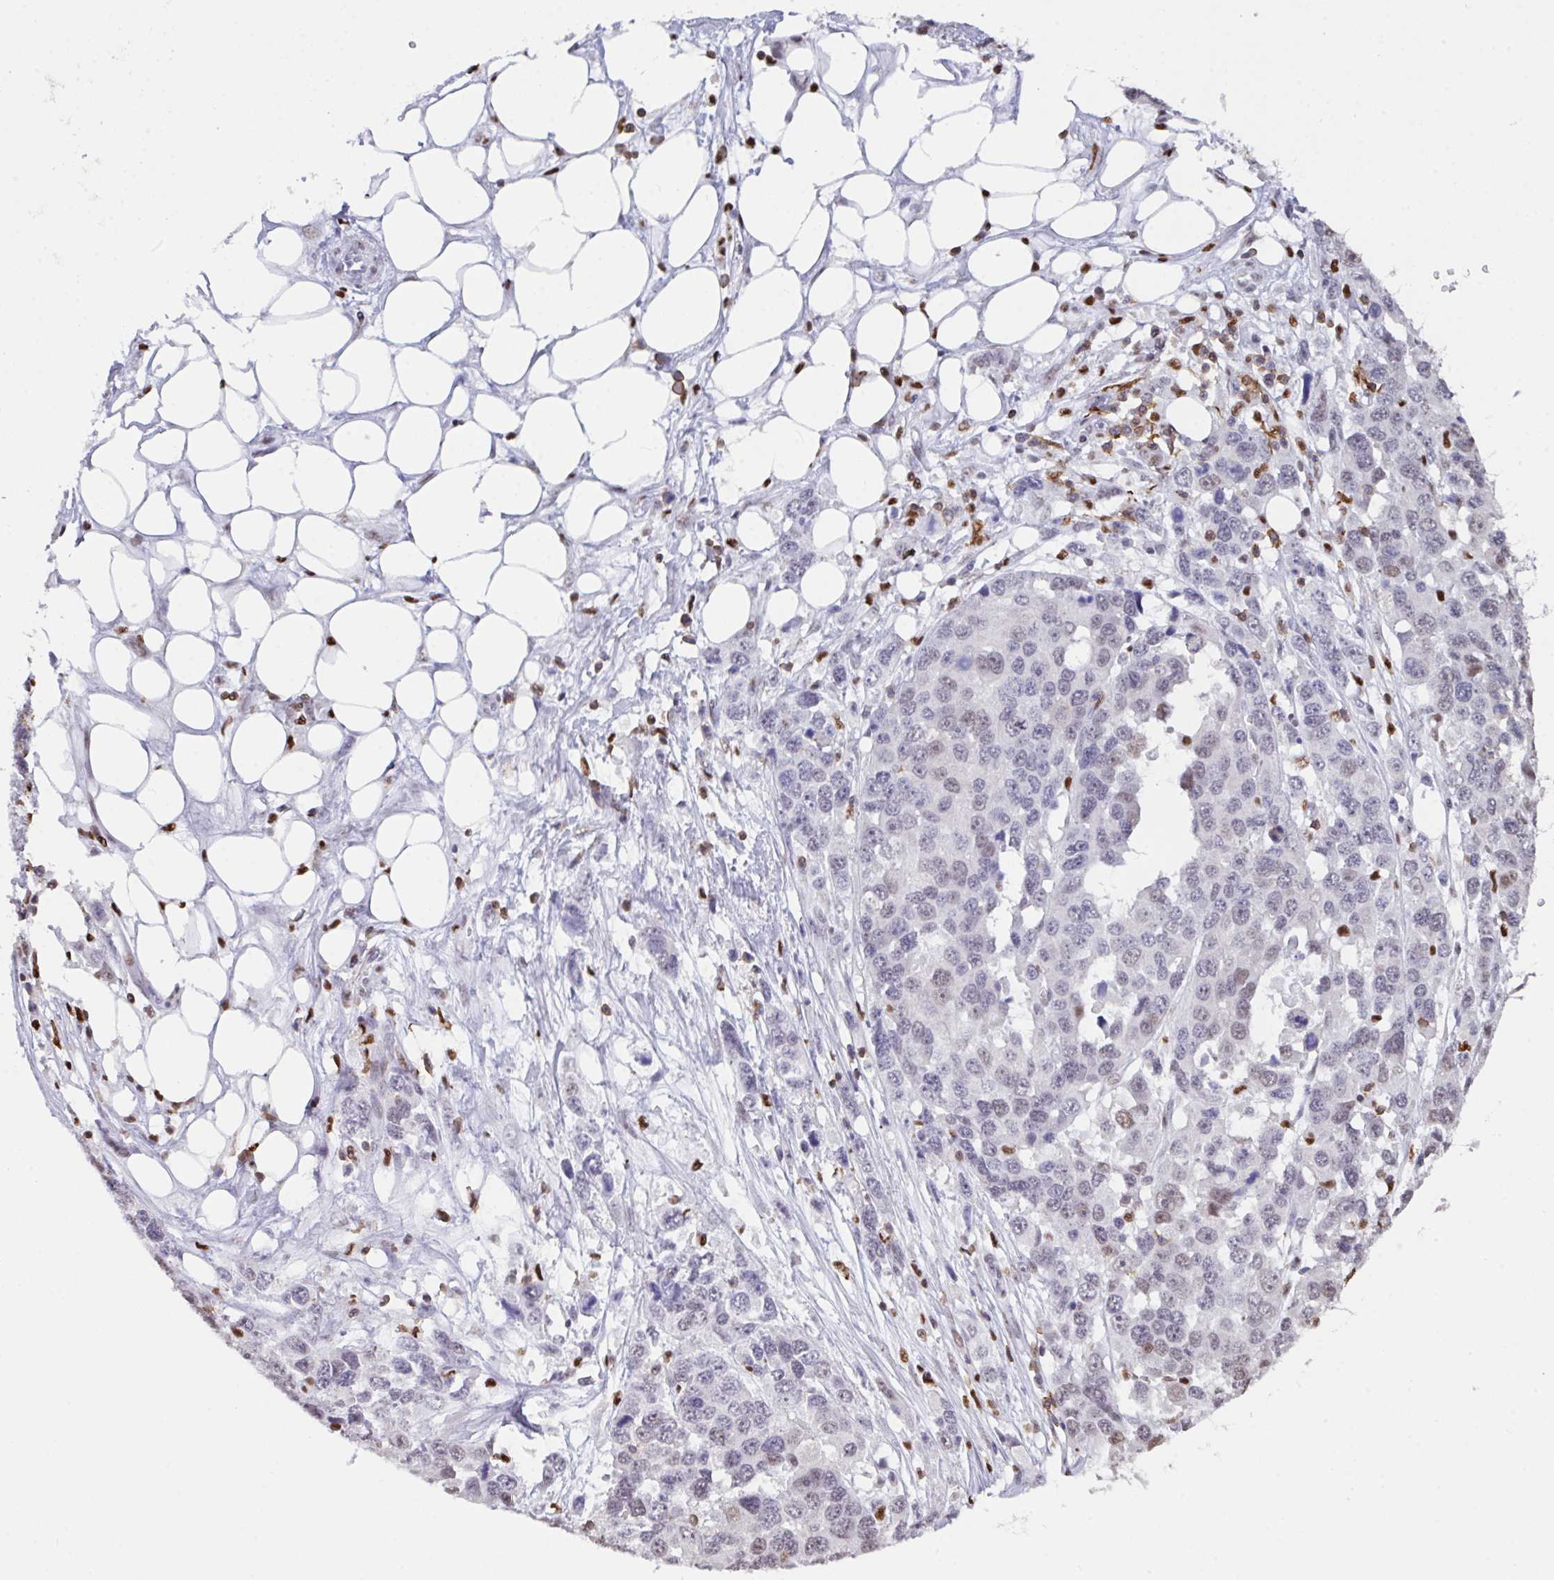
{"staining": {"intensity": "weak", "quantity": "<25%", "location": "nuclear"}, "tissue": "ovarian cancer", "cell_type": "Tumor cells", "image_type": "cancer", "snomed": [{"axis": "morphology", "description": "Cystadenocarcinoma, serous, NOS"}, {"axis": "topography", "description": "Ovary"}], "caption": "Human serous cystadenocarcinoma (ovarian) stained for a protein using immunohistochemistry (IHC) reveals no staining in tumor cells.", "gene": "BTBD10", "patient": {"sex": "female", "age": 76}}